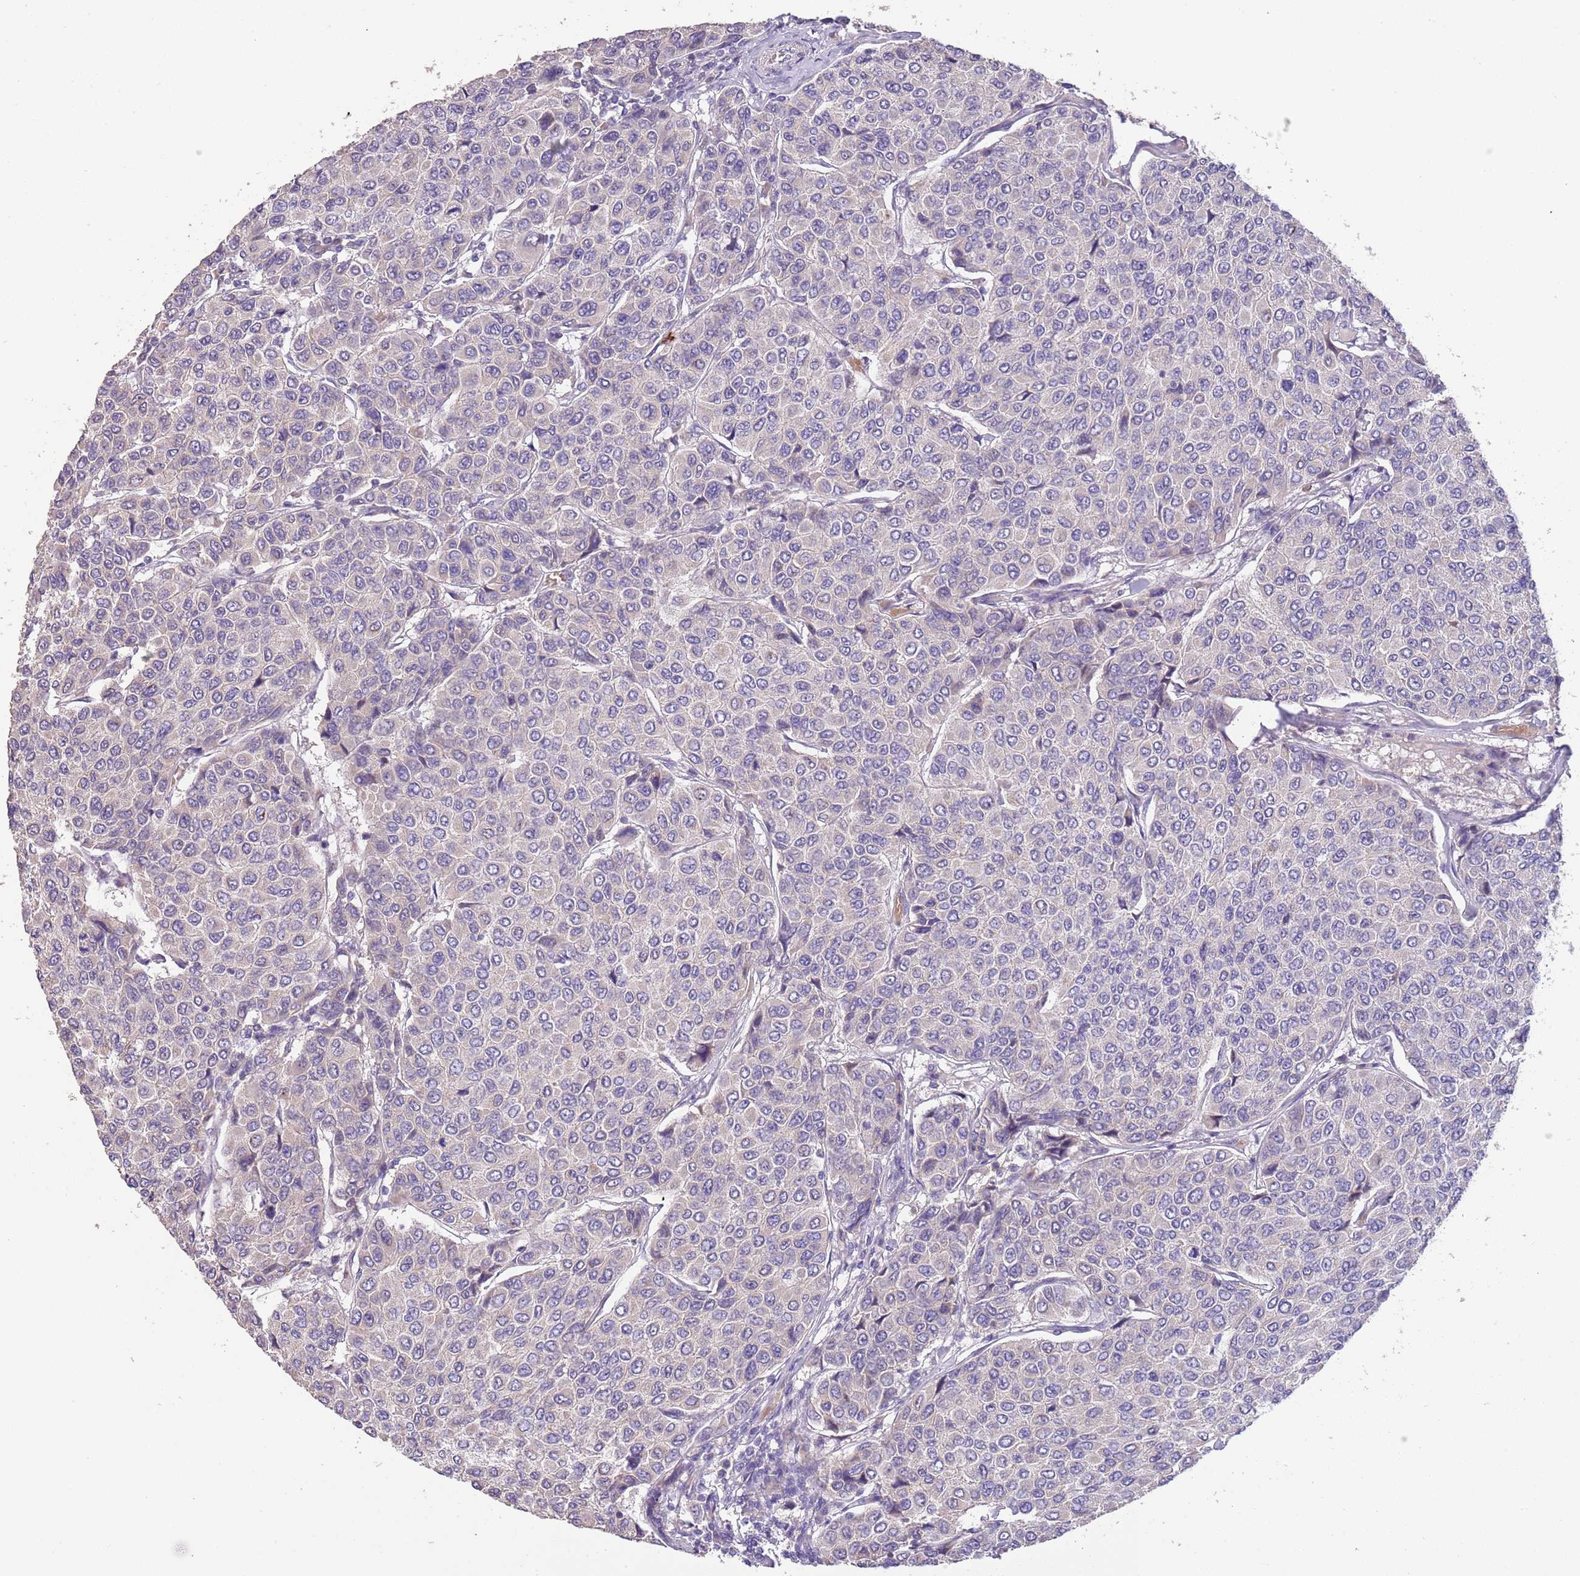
{"staining": {"intensity": "negative", "quantity": "none", "location": "none"}, "tissue": "breast cancer", "cell_type": "Tumor cells", "image_type": "cancer", "snomed": [{"axis": "morphology", "description": "Duct carcinoma"}, {"axis": "topography", "description": "Breast"}], "caption": "DAB (3,3'-diaminobenzidine) immunohistochemical staining of human breast infiltrating ductal carcinoma shows no significant expression in tumor cells.", "gene": "ZNF658", "patient": {"sex": "female", "age": 55}}